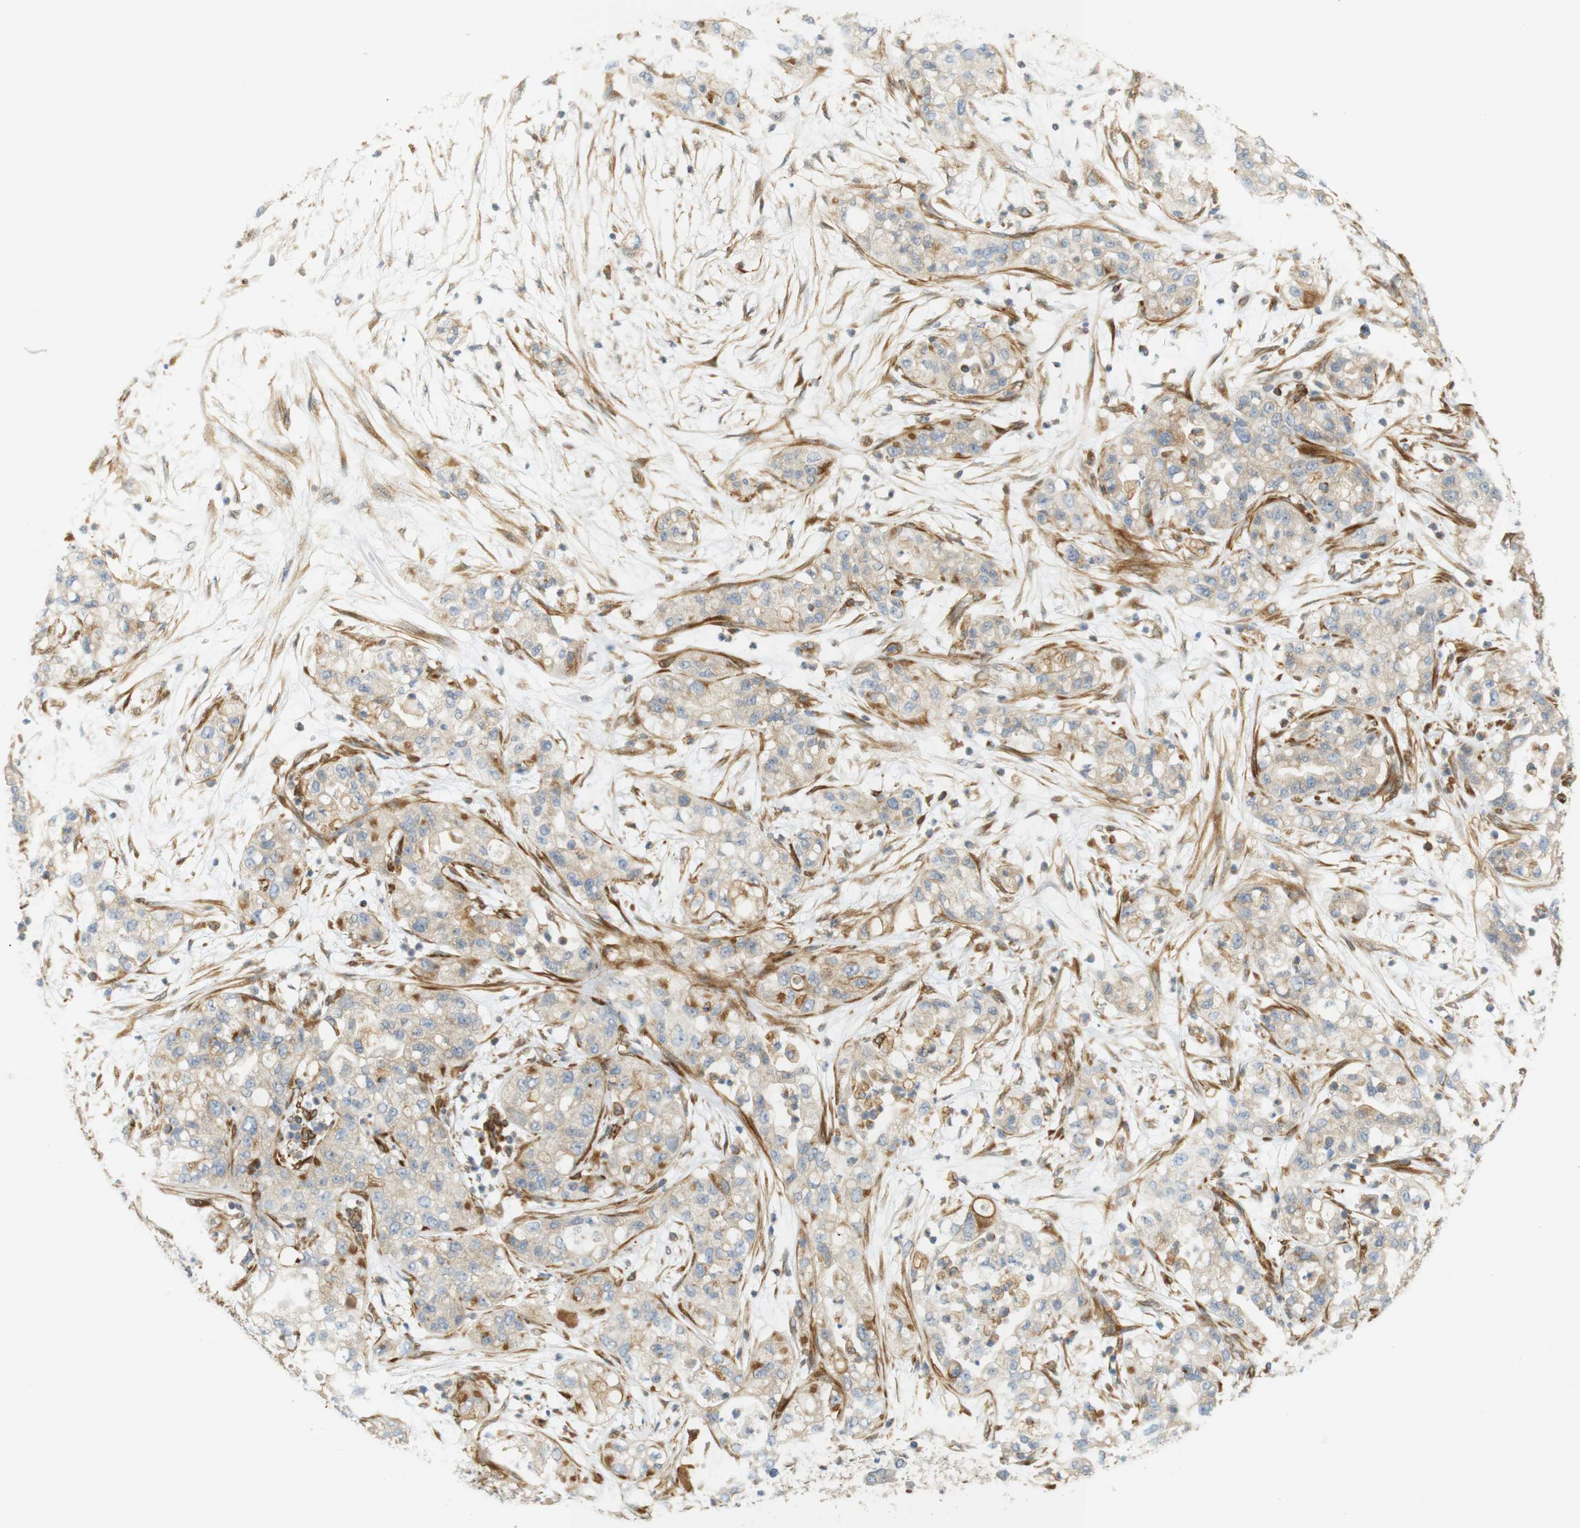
{"staining": {"intensity": "weak", "quantity": ">75%", "location": "cytoplasmic/membranous"}, "tissue": "pancreatic cancer", "cell_type": "Tumor cells", "image_type": "cancer", "snomed": [{"axis": "morphology", "description": "Adenocarcinoma, NOS"}, {"axis": "topography", "description": "Pancreas"}], "caption": "Tumor cells reveal low levels of weak cytoplasmic/membranous positivity in about >75% of cells in pancreatic adenocarcinoma.", "gene": "CYTH3", "patient": {"sex": "female", "age": 78}}